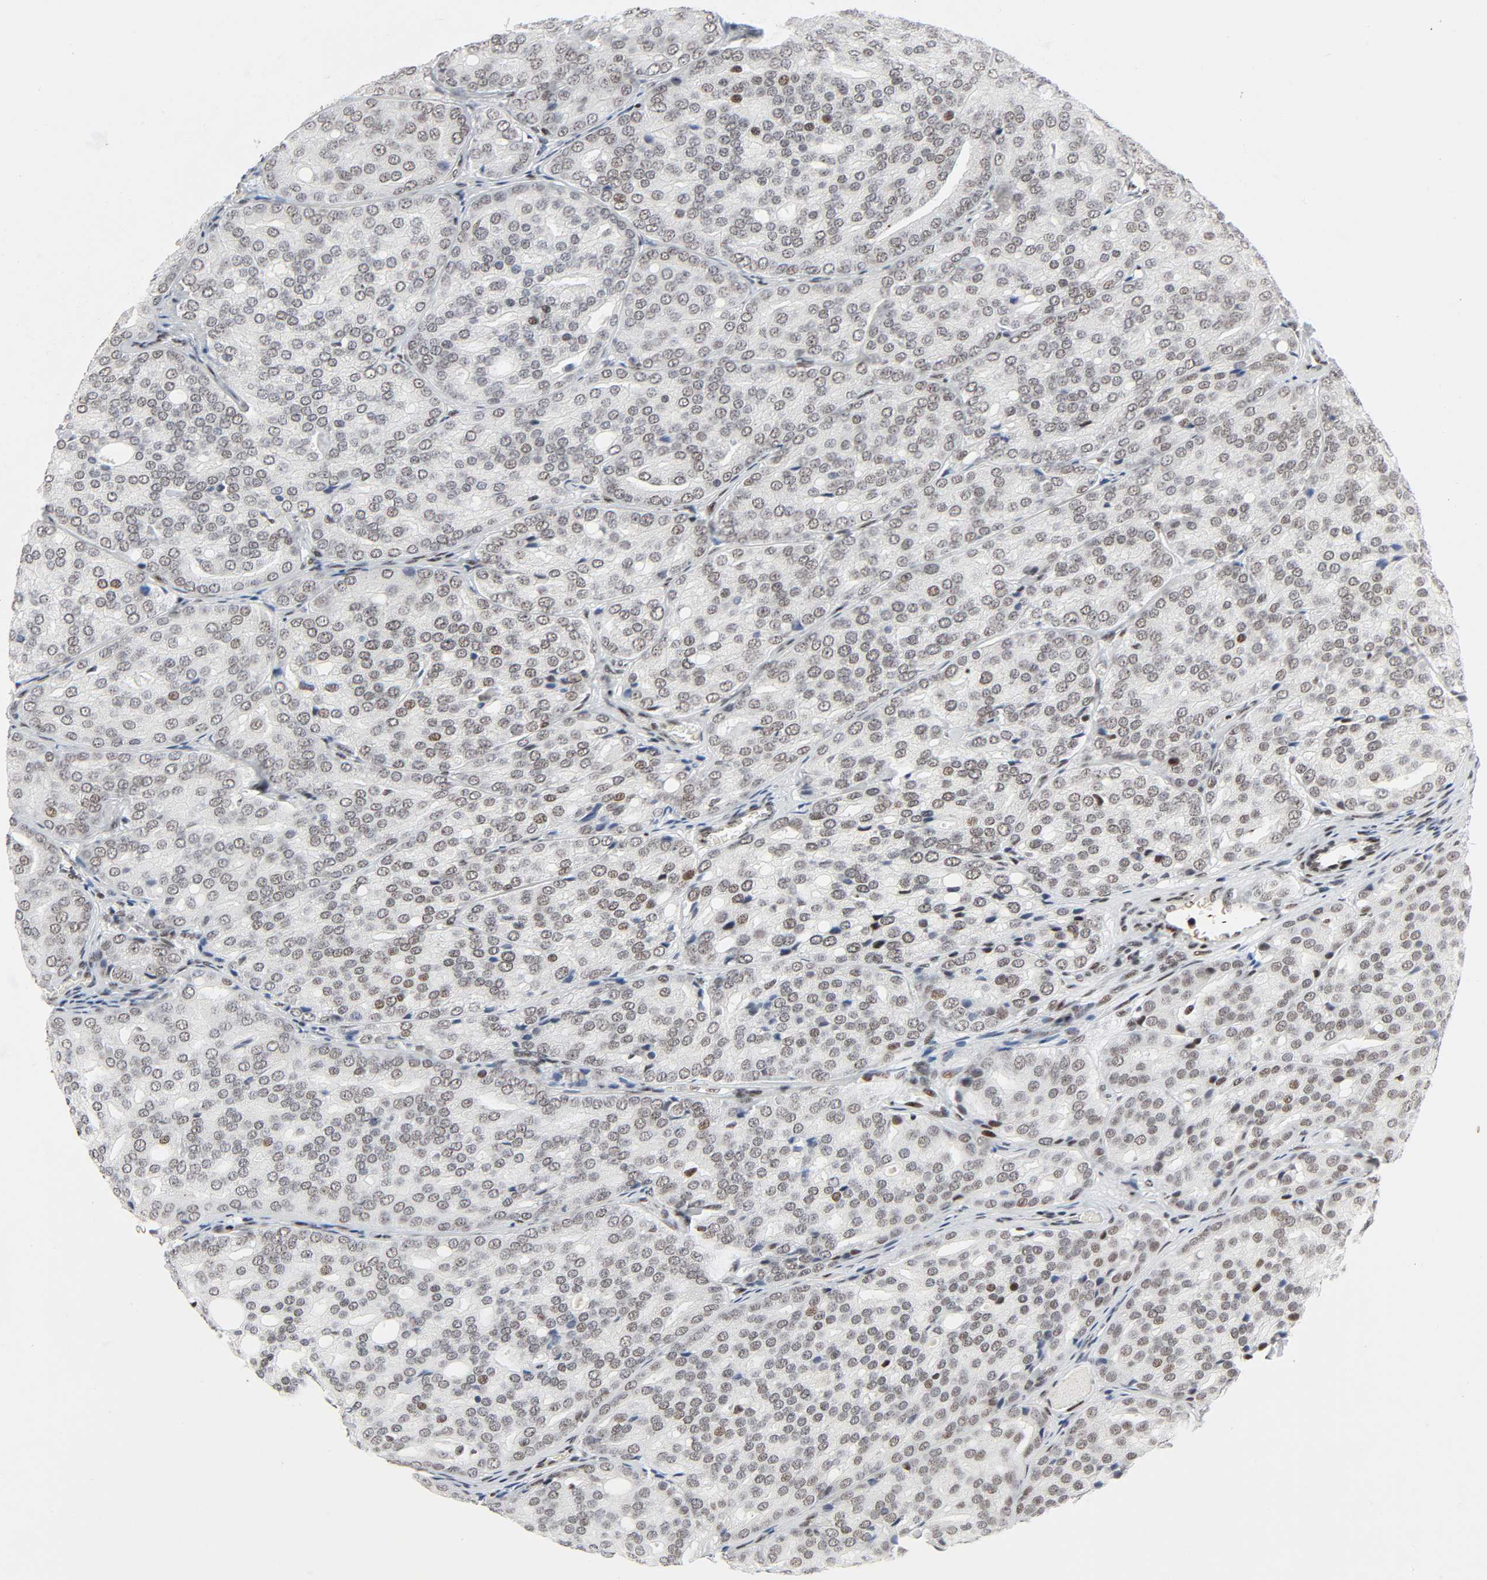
{"staining": {"intensity": "weak", "quantity": ">75%", "location": "nuclear"}, "tissue": "prostate cancer", "cell_type": "Tumor cells", "image_type": "cancer", "snomed": [{"axis": "morphology", "description": "Adenocarcinoma, High grade"}, {"axis": "topography", "description": "Prostate"}], "caption": "DAB (3,3'-diaminobenzidine) immunohistochemical staining of prostate cancer reveals weak nuclear protein staining in approximately >75% of tumor cells.", "gene": "CREBBP", "patient": {"sex": "male", "age": 64}}